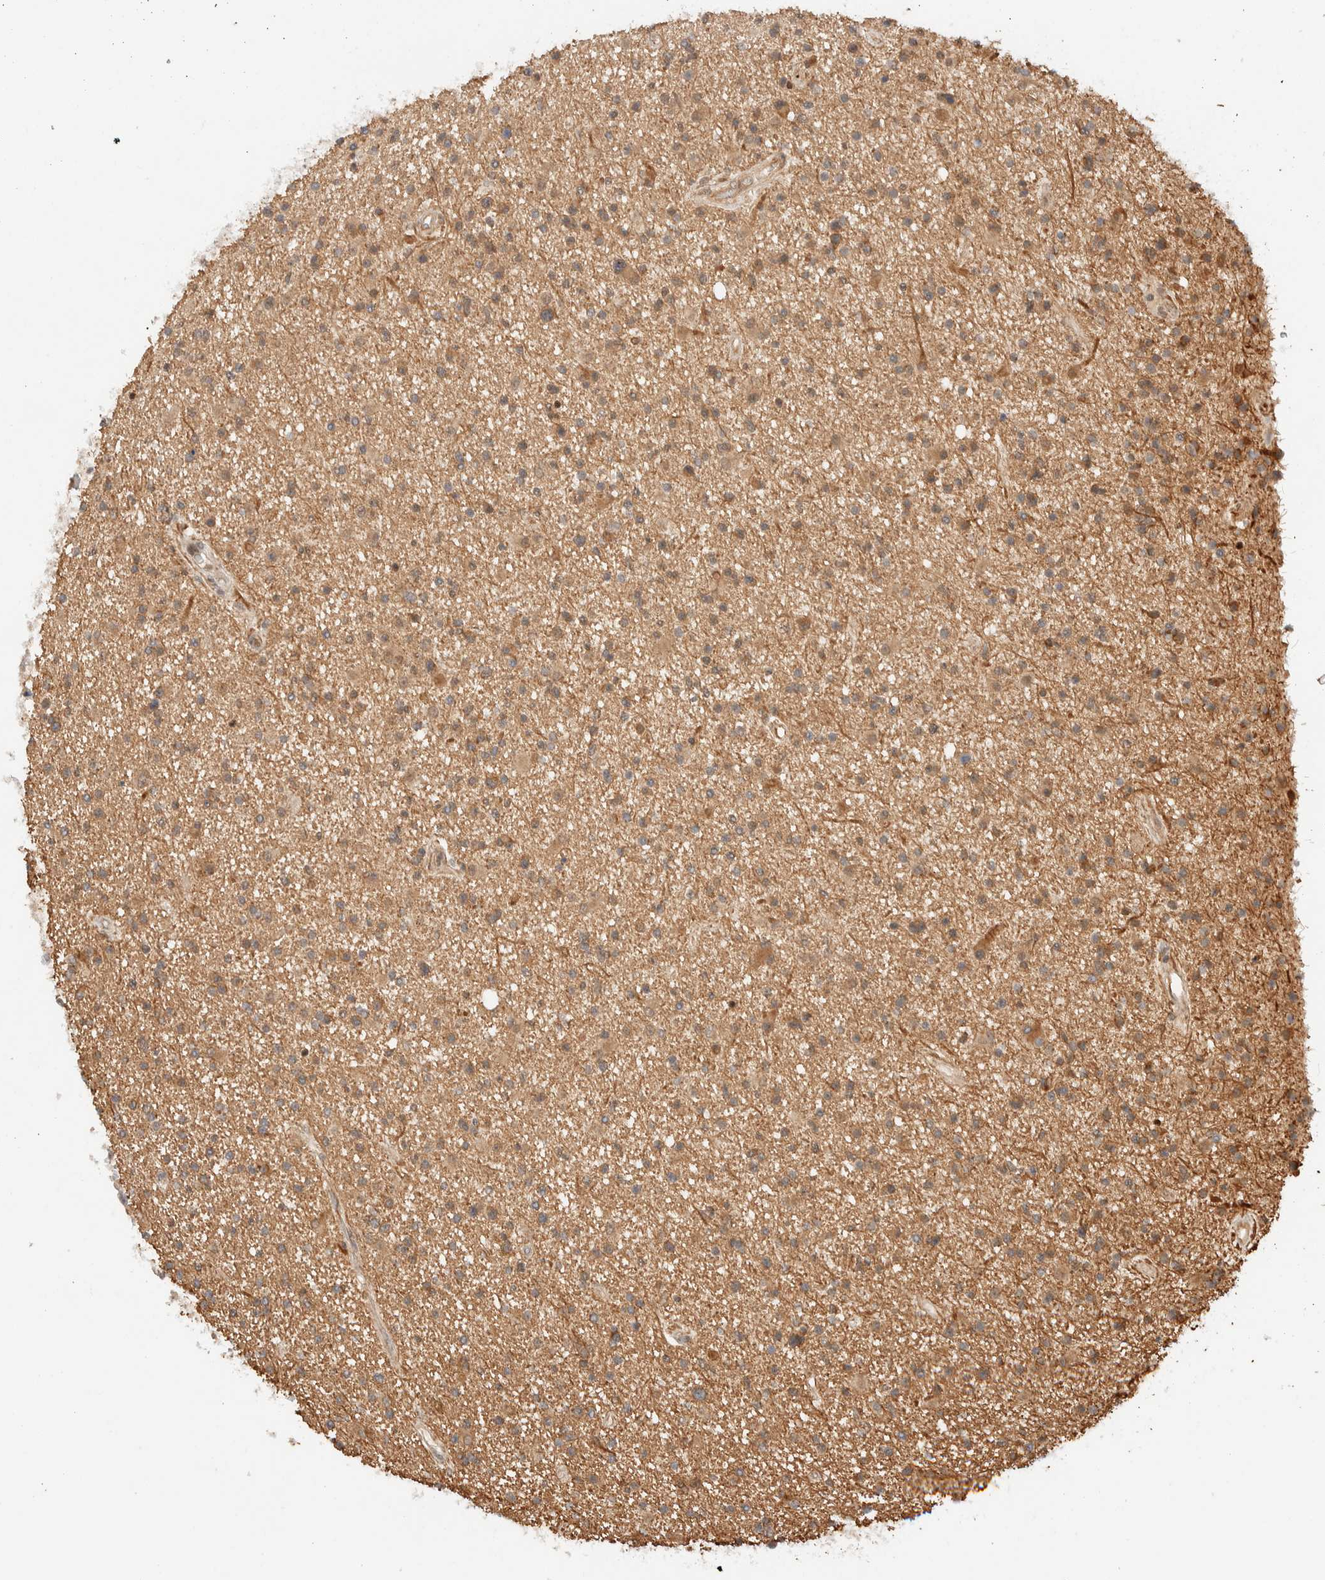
{"staining": {"intensity": "moderate", "quantity": ">75%", "location": "cytoplasmic/membranous"}, "tissue": "glioma", "cell_type": "Tumor cells", "image_type": "cancer", "snomed": [{"axis": "morphology", "description": "Glioma, malignant, High grade"}, {"axis": "topography", "description": "Brain"}], "caption": "Protein analysis of malignant glioma (high-grade) tissue exhibits moderate cytoplasmic/membranous expression in about >75% of tumor cells. (DAB IHC, brown staining for protein, blue staining for nuclei).", "gene": "C8orf76", "patient": {"sex": "male", "age": 33}}